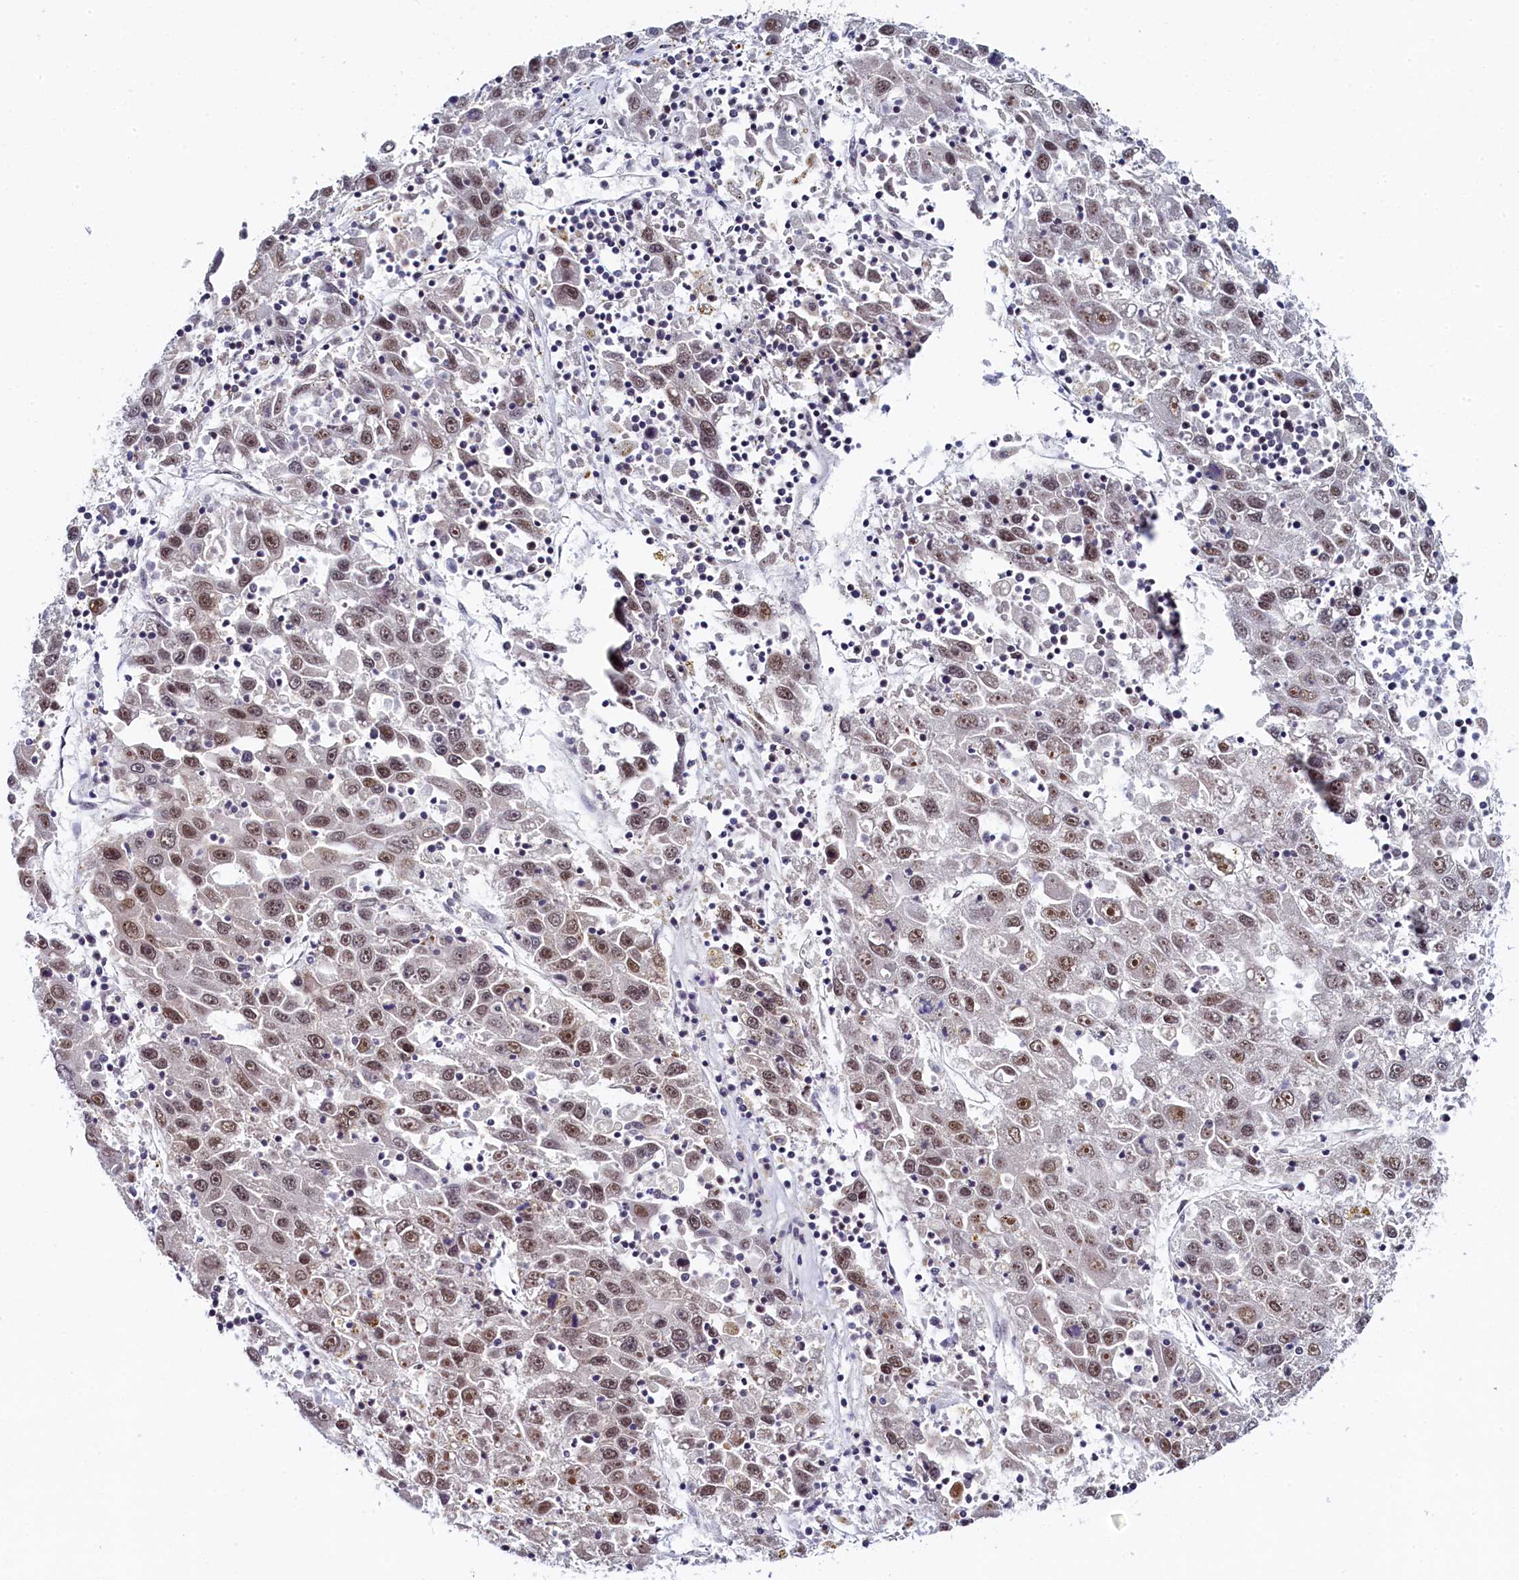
{"staining": {"intensity": "moderate", "quantity": "25%-75%", "location": "nuclear"}, "tissue": "liver cancer", "cell_type": "Tumor cells", "image_type": "cancer", "snomed": [{"axis": "morphology", "description": "Carcinoma, Hepatocellular, NOS"}, {"axis": "topography", "description": "Liver"}], "caption": "Moderate nuclear staining is present in about 25%-75% of tumor cells in liver cancer.", "gene": "INTS14", "patient": {"sex": "male", "age": 49}}